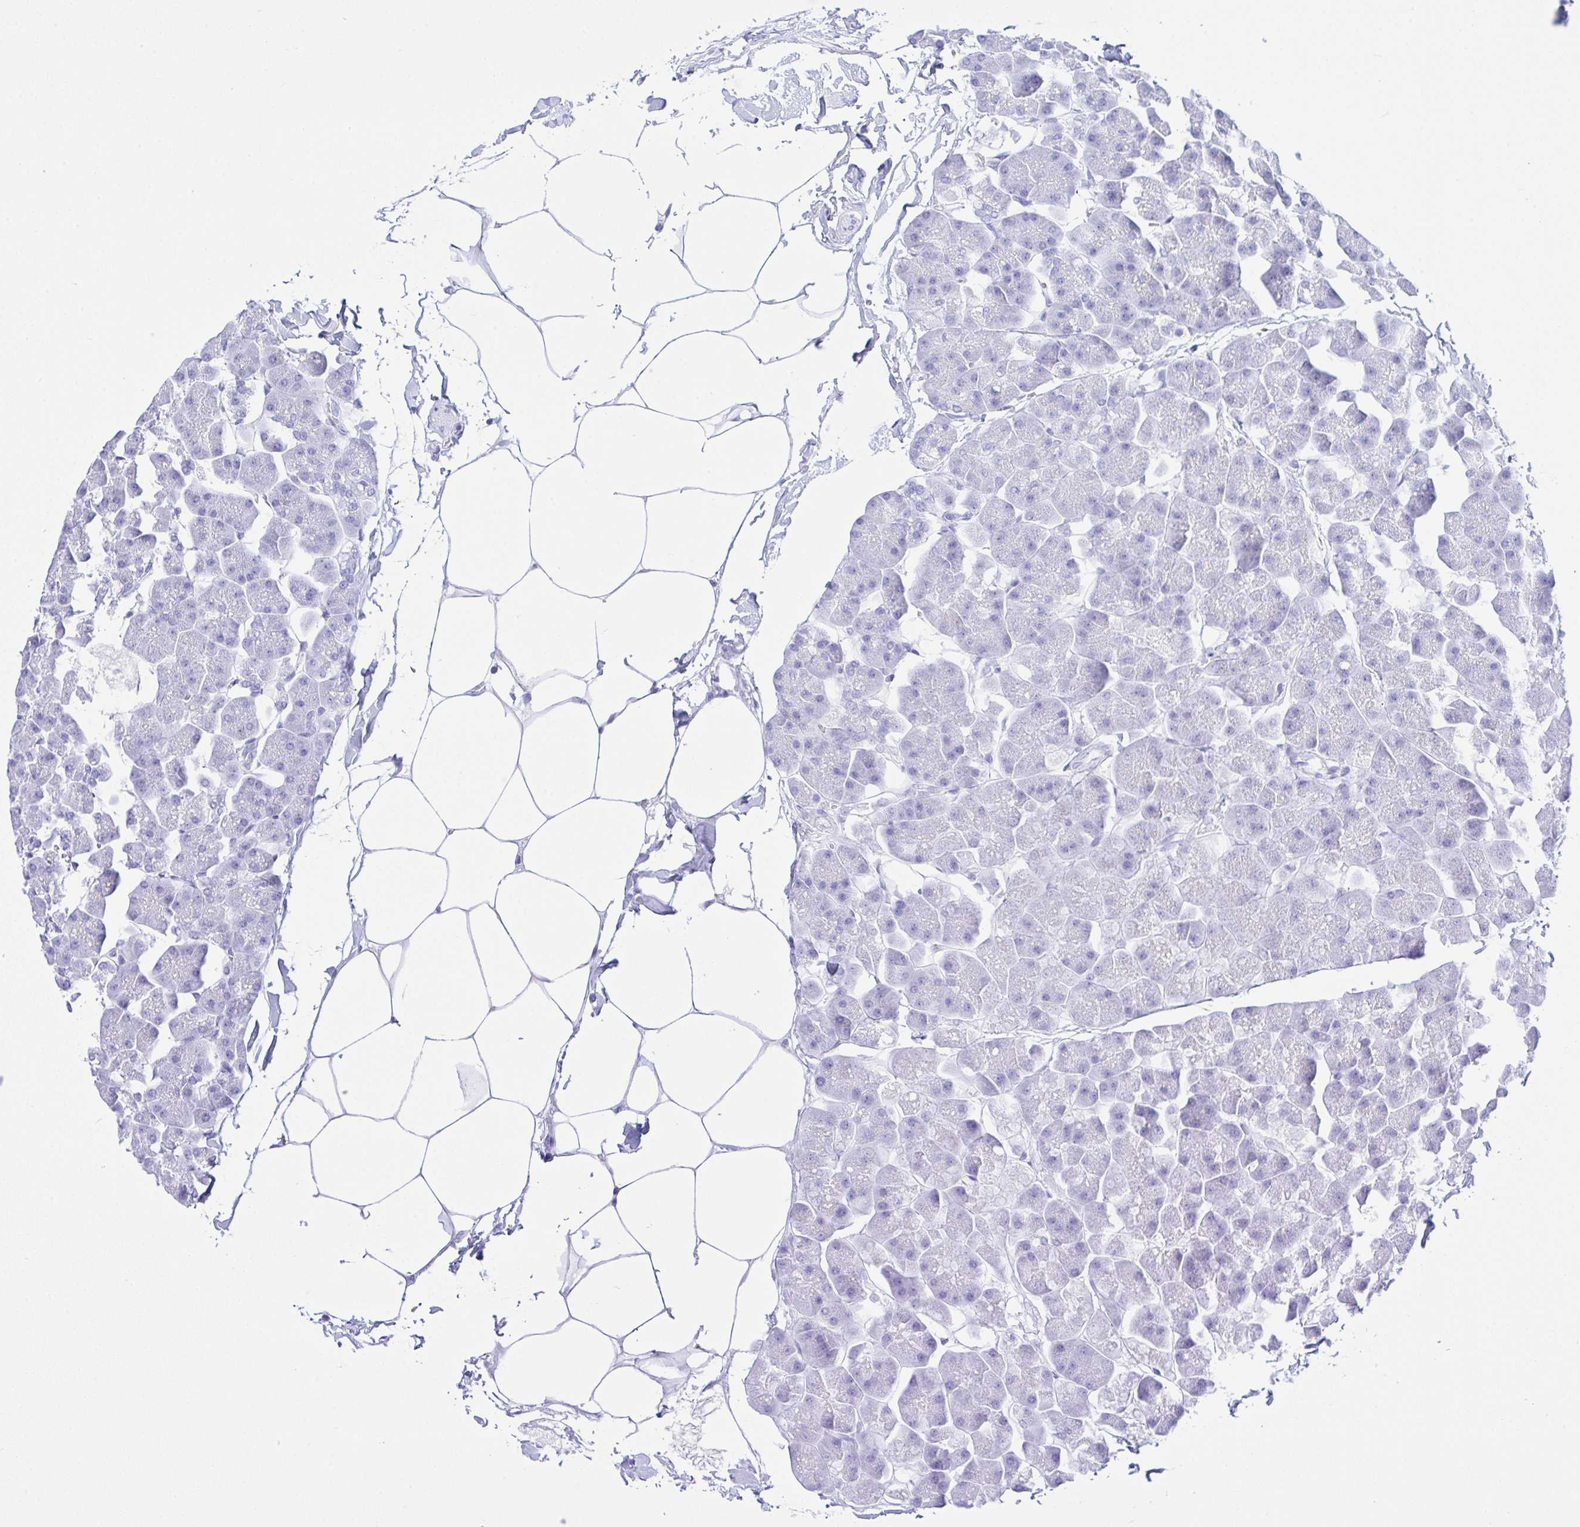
{"staining": {"intensity": "negative", "quantity": "none", "location": "none"}, "tissue": "pancreas", "cell_type": "Exocrine glandular cells", "image_type": "normal", "snomed": [{"axis": "morphology", "description": "Normal tissue, NOS"}, {"axis": "topography", "description": "Pancreas"}], "caption": "High power microscopy photomicrograph of an IHC image of normal pancreas, revealing no significant staining in exocrine glandular cells.", "gene": "SELENOV", "patient": {"sex": "male", "age": 35}}